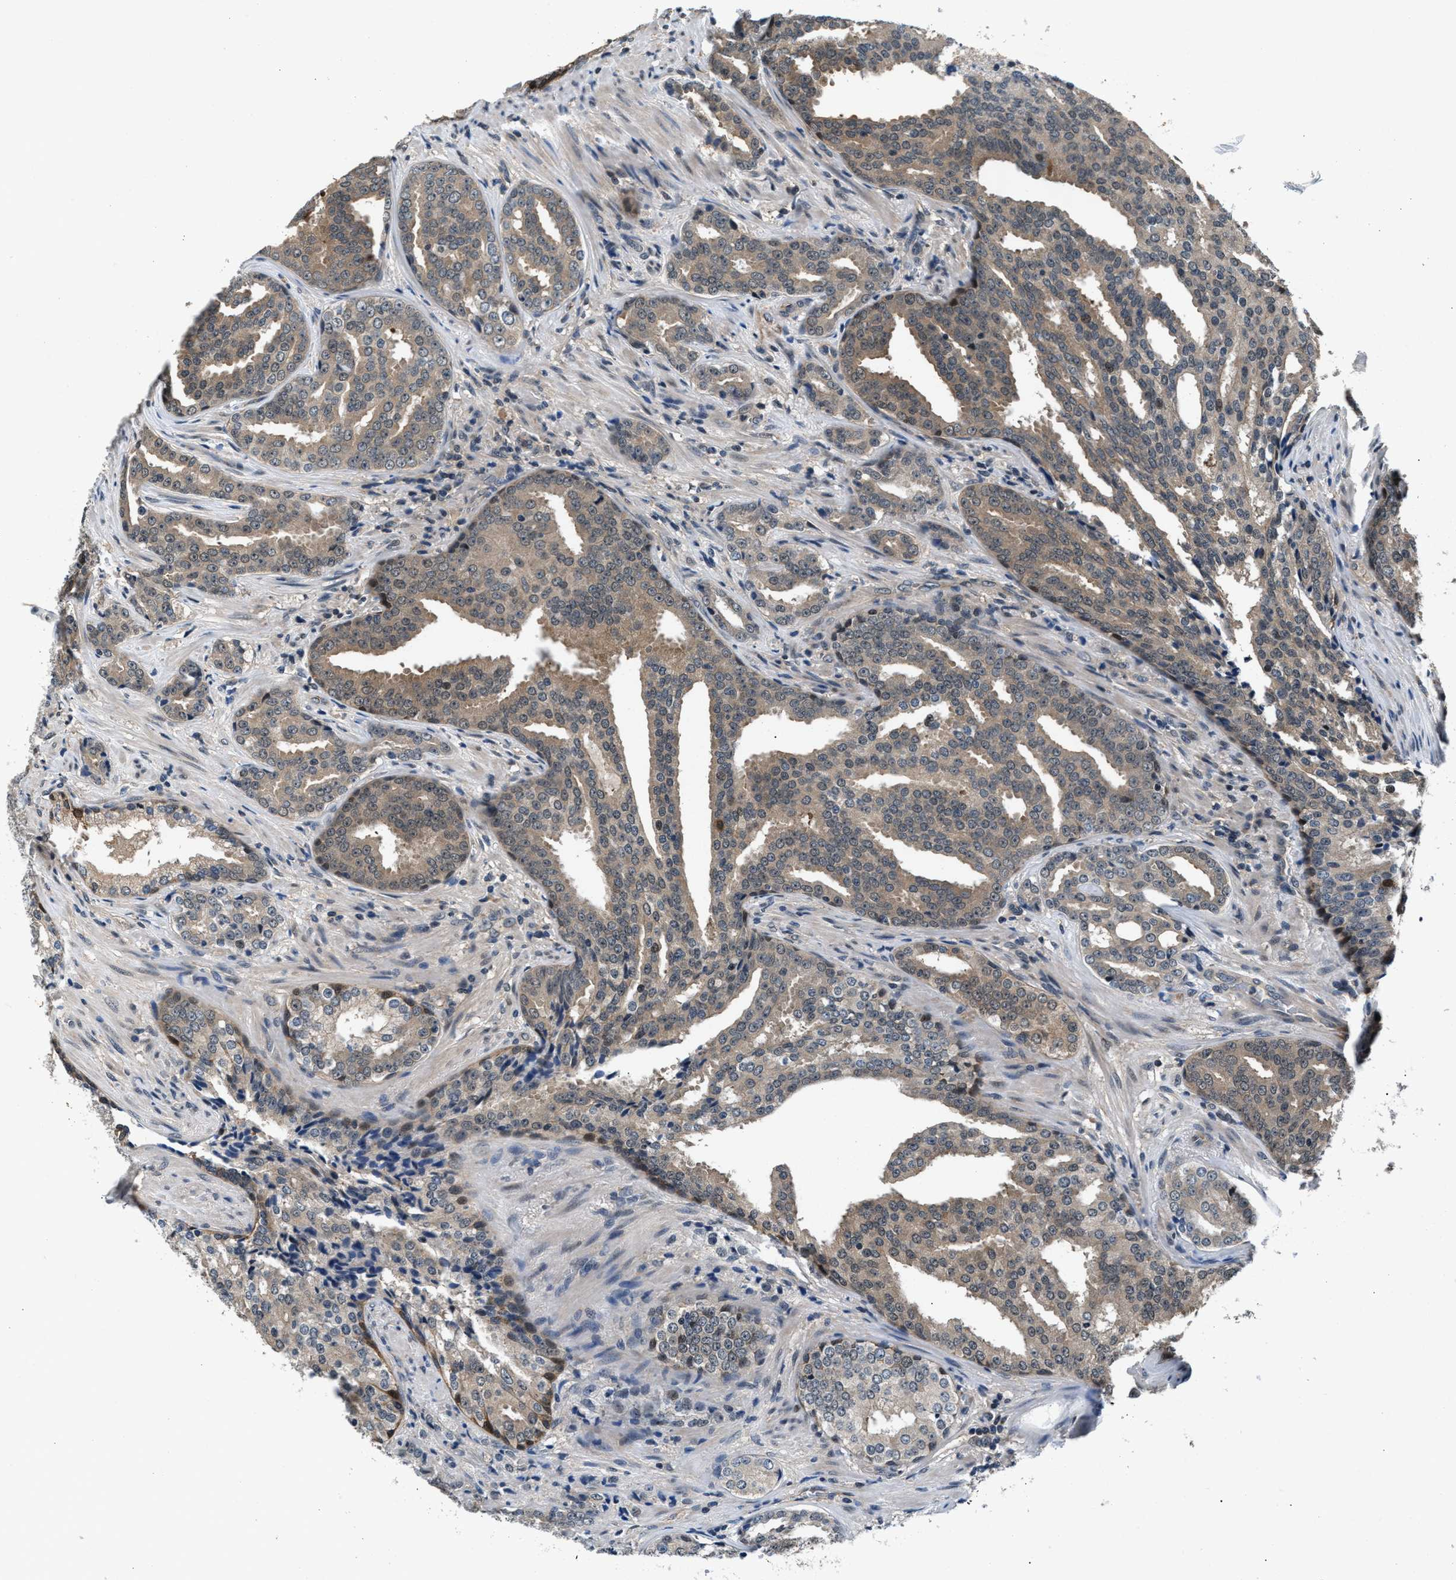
{"staining": {"intensity": "weak", "quantity": "25%-75%", "location": "cytoplasmic/membranous"}, "tissue": "prostate cancer", "cell_type": "Tumor cells", "image_type": "cancer", "snomed": [{"axis": "morphology", "description": "Adenocarcinoma, High grade"}, {"axis": "topography", "description": "Prostate"}], "caption": "Prostate cancer tissue displays weak cytoplasmic/membranous staining in approximately 25%-75% of tumor cells, visualized by immunohistochemistry.", "gene": "RBM33", "patient": {"sex": "male", "age": 71}}